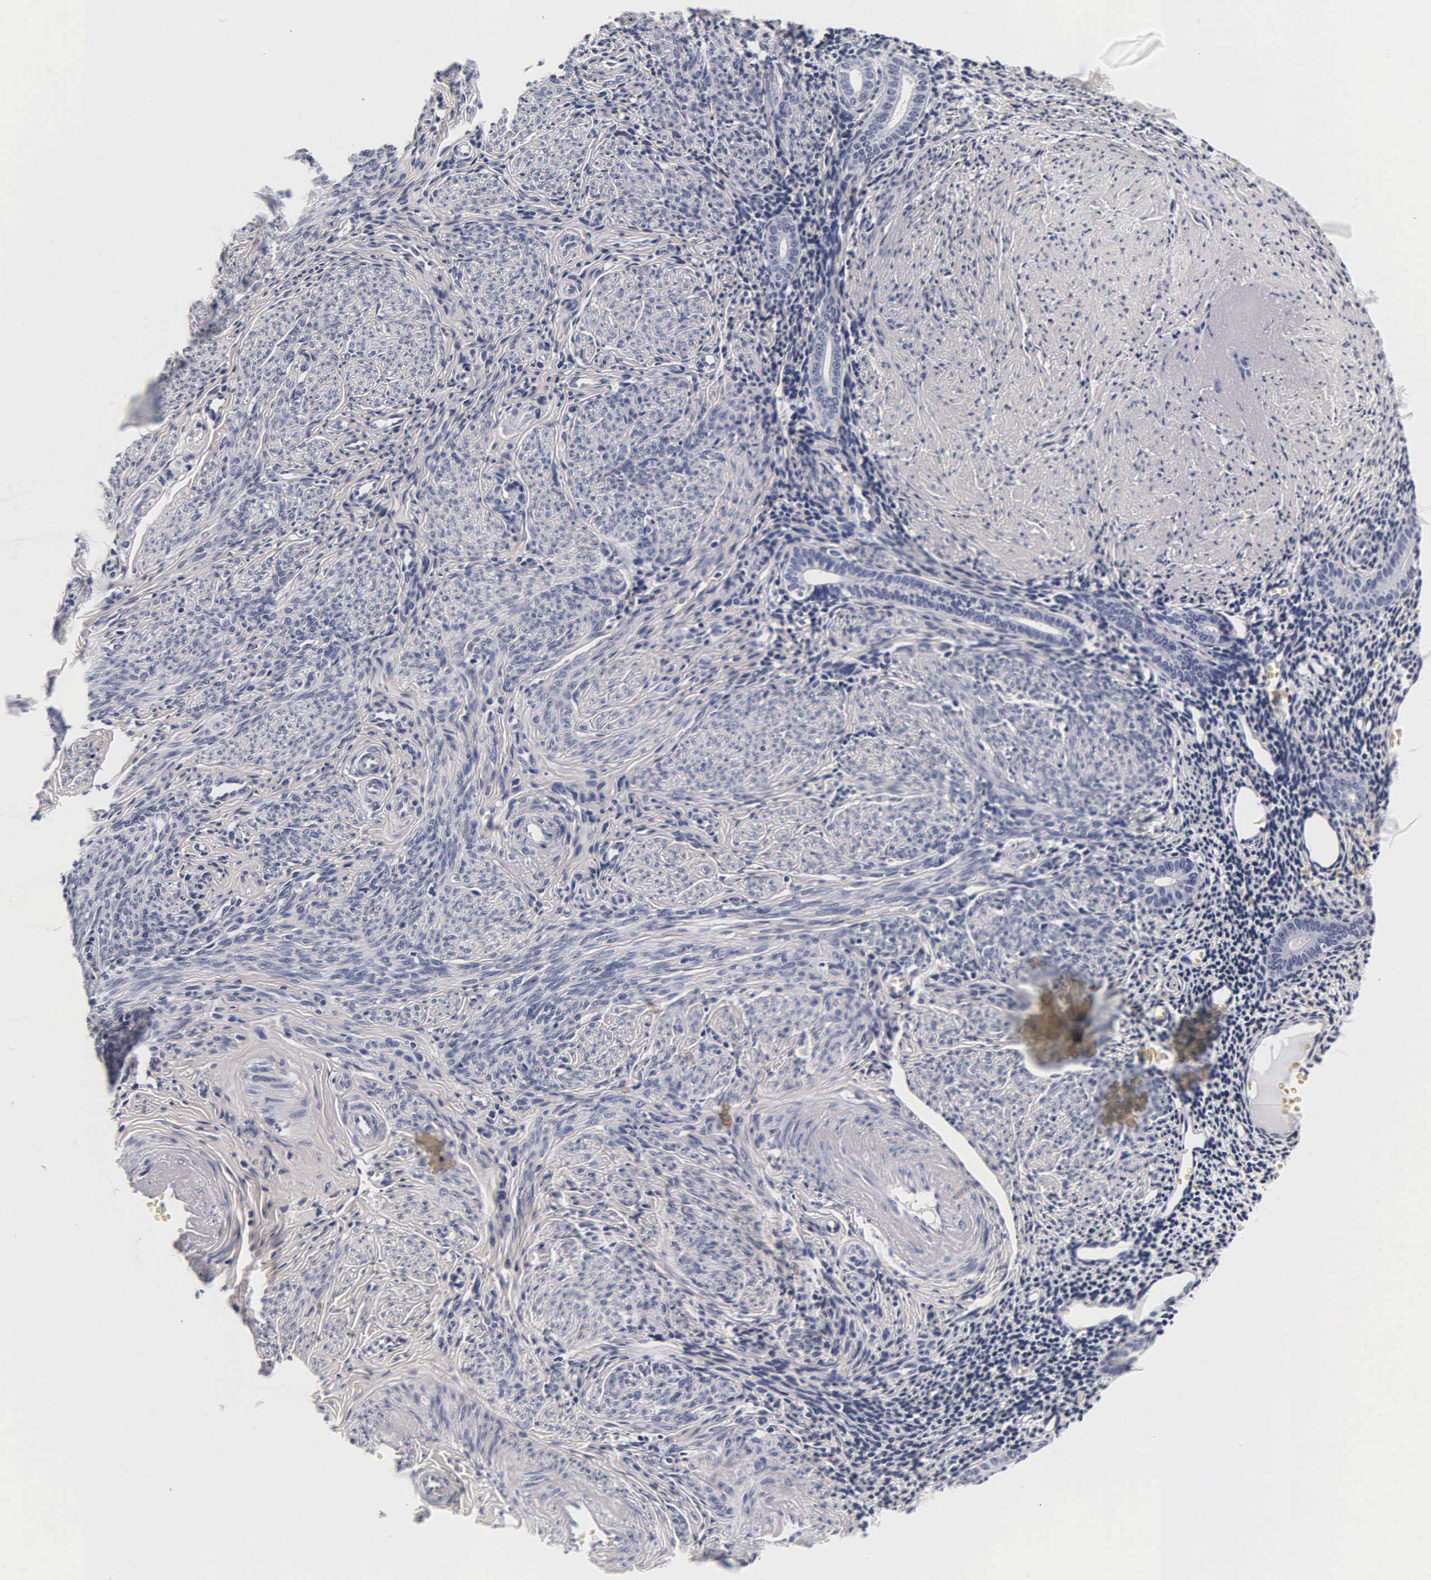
{"staining": {"intensity": "negative", "quantity": "none", "location": "none"}, "tissue": "endometrium", "cell_type": "Cells in endometrial stroma", "image_type": "normal", "snomed": [{"axis": "morphology", "description": "Normal tissue, NOS"}, {"axis": "morphology", "description": "Neoplasm, benign, NOS"}, {"axis": "topography", "description": "Uterus"}], "caption": "High magnification brightfield microscopy of benign endometrium stained with DAB (brown) and counterstained with hematoxylin (blue): cells in endometrial stroma show no significant positivity. Nuclei are stained in blue.", "gene": "ACP3", "patient": {"sex": "female", "age": 55}}